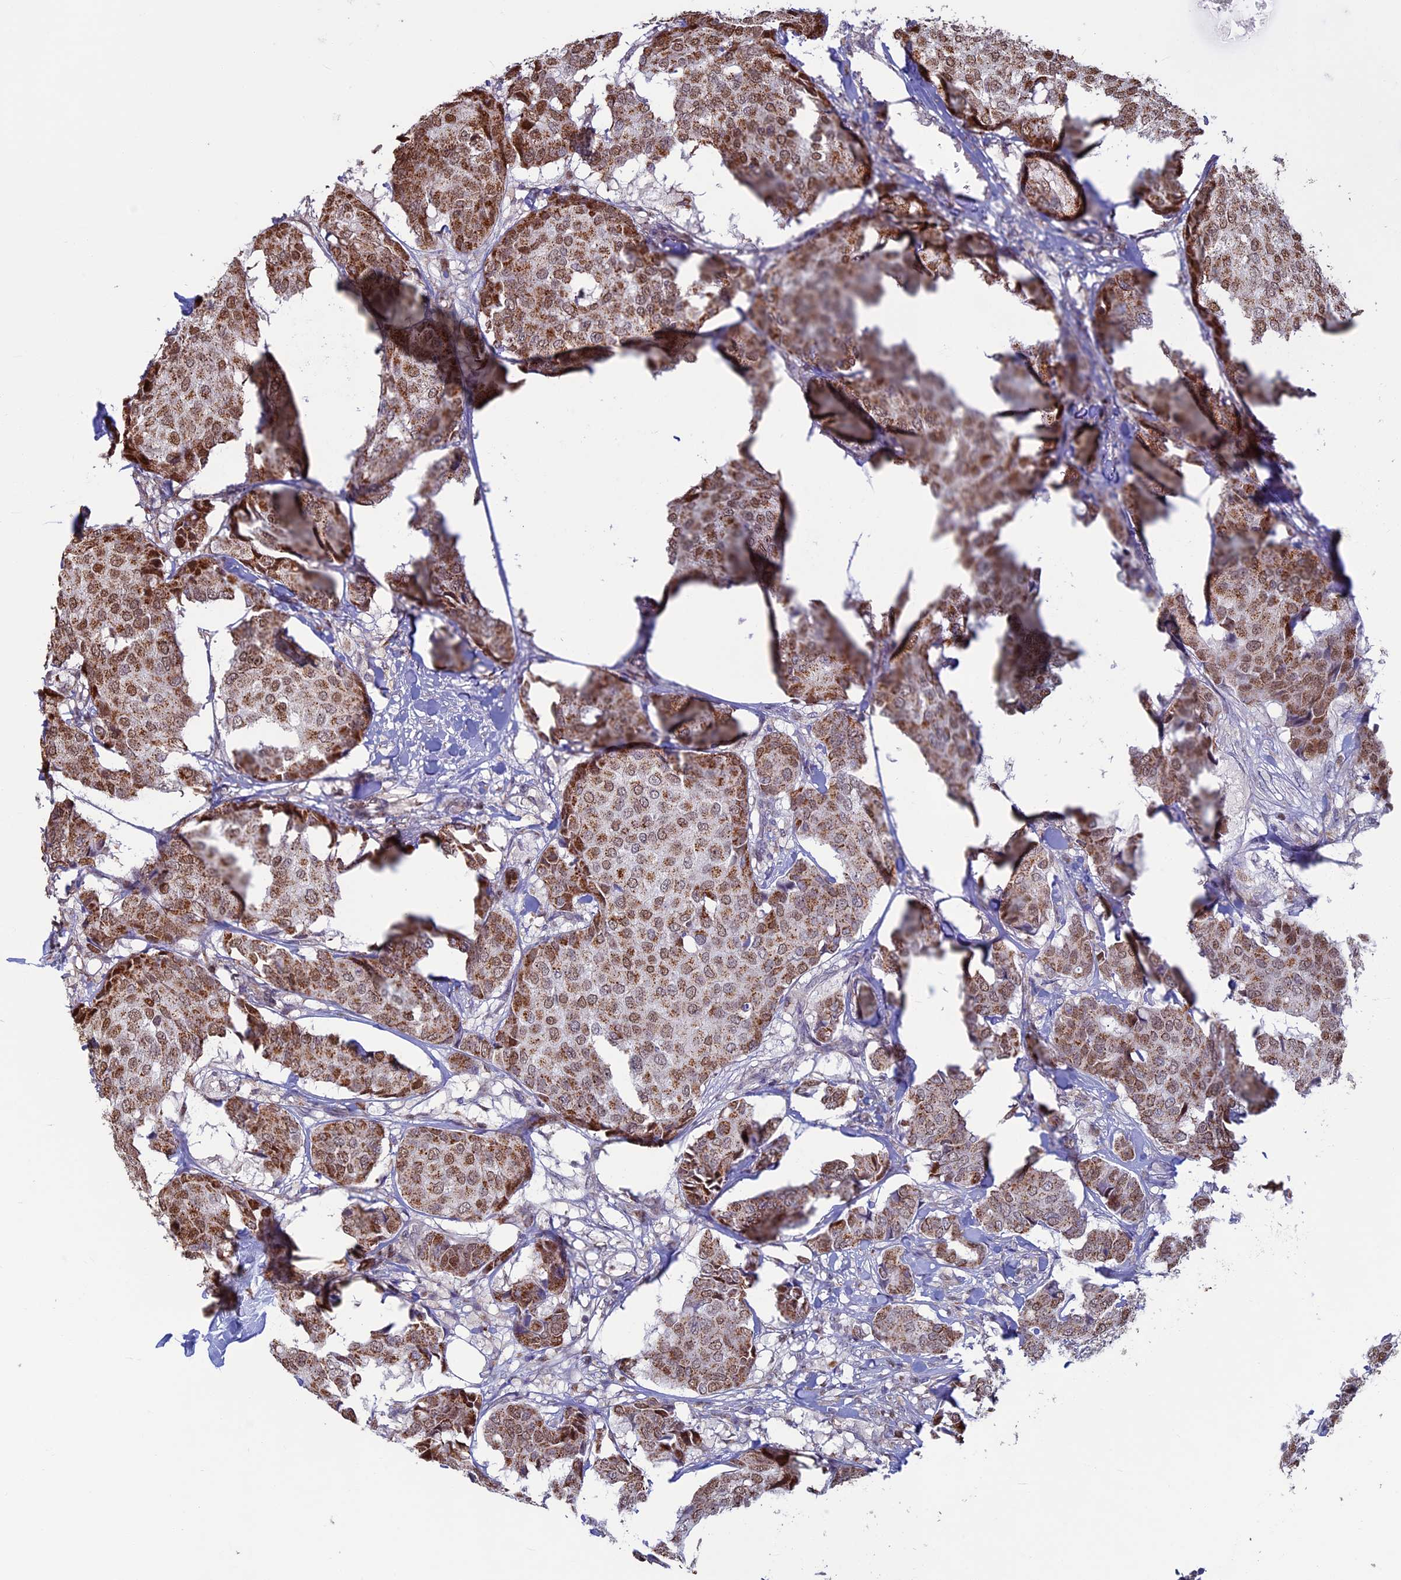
{"staining": {"intensity": "moderate", "quantity": ">75%", "location": "cytoplasmic/membranous"}, "tissue": "breast cancer", "cell_type": "Tumor cells", "image_type": "cancer", "snomed": [{"axis": "morphology", "description": "Duct carcinoma"}, {"axis": "topography", "description": "Breast"}], "caption": "Protein expression analysis of invasive ductal carcinoma (breast) demonstrates moderate cytoplasmic/membranous expression in about >75% of tumor cells.", "gene": "ACSS1", "patient": {"sex": "female", "age": 75}}